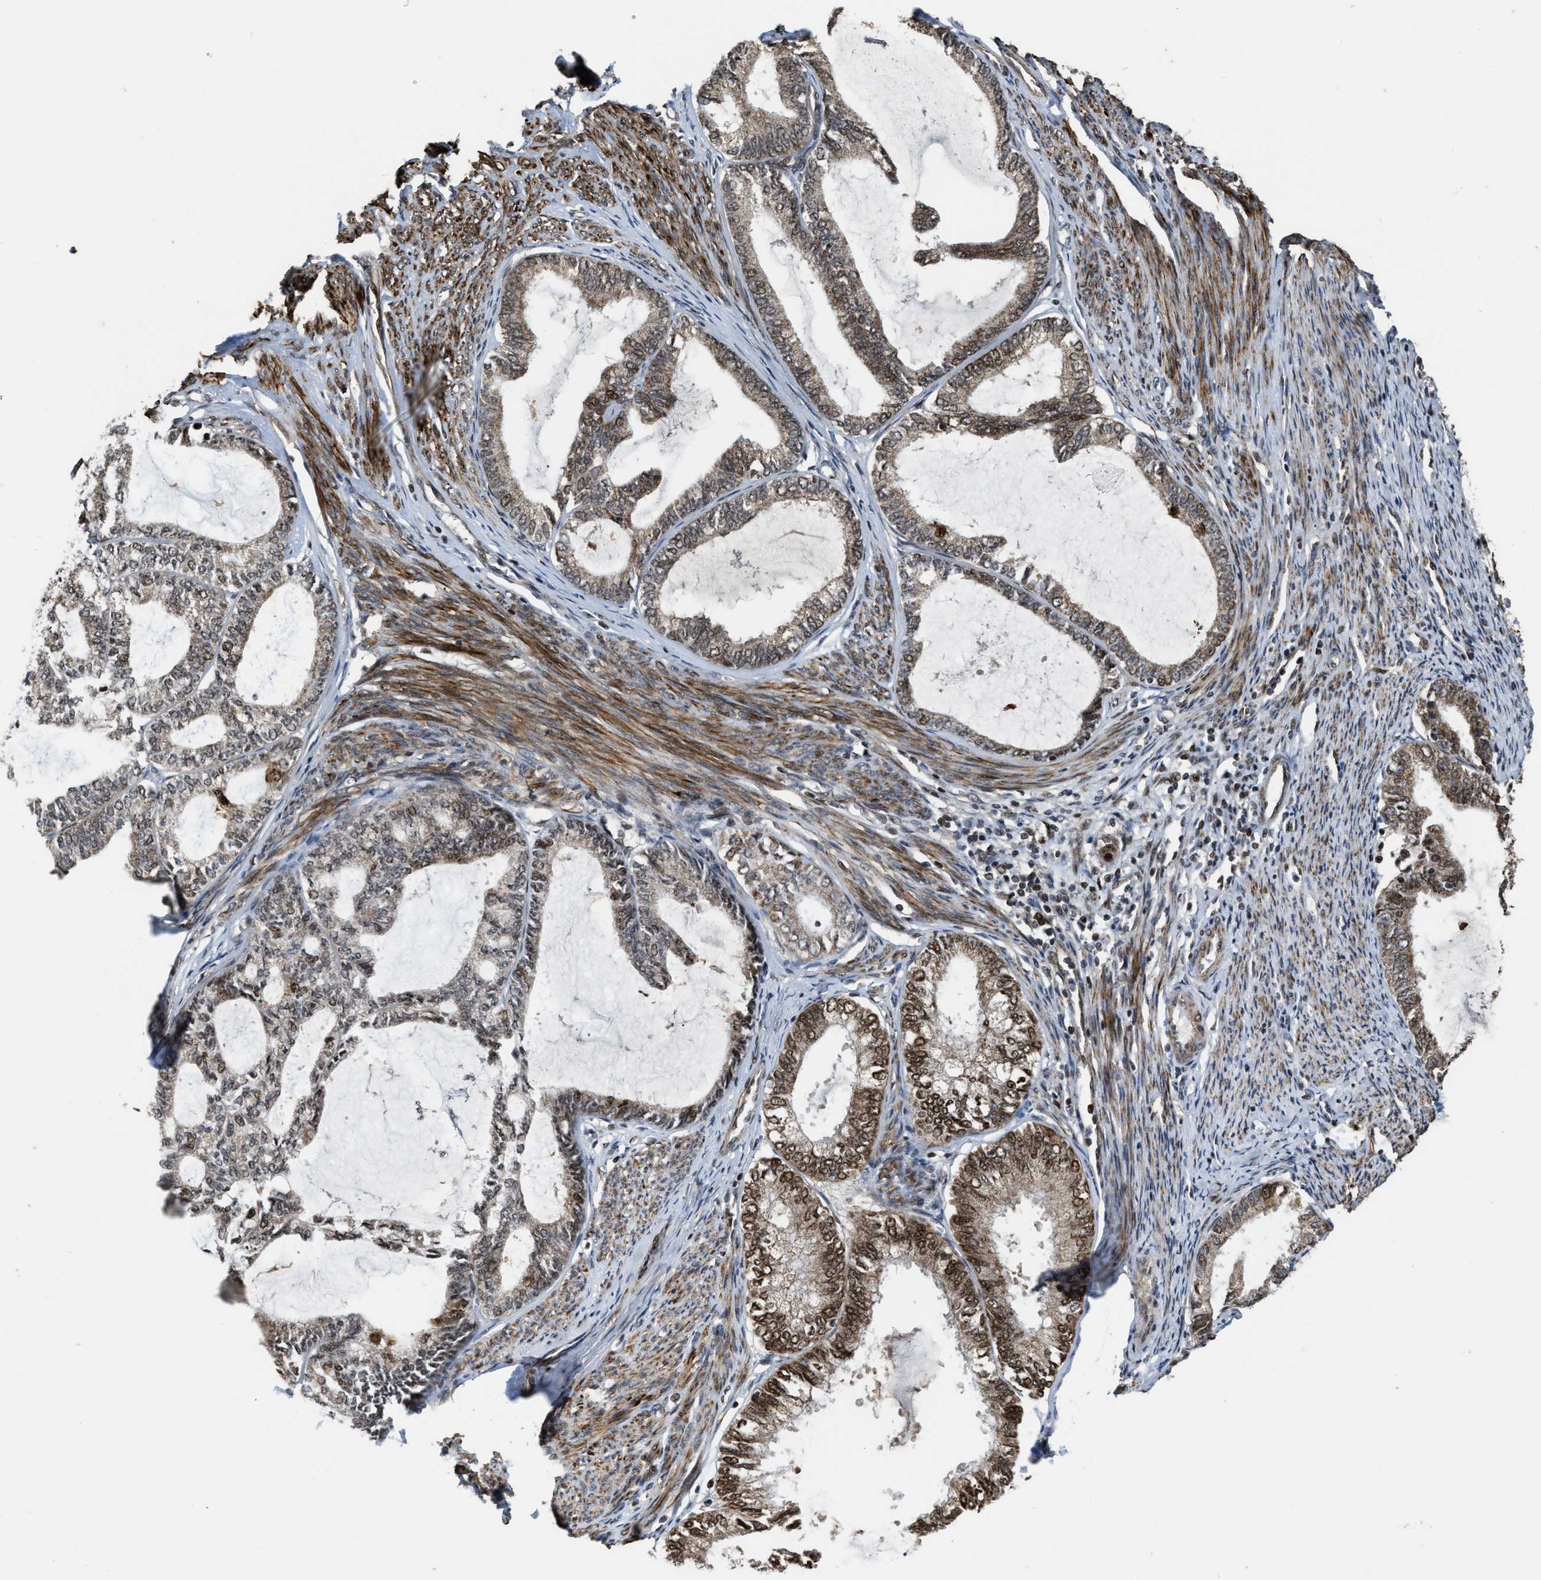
{"staining": {"intensity": "moderate", "quantity": ">75%", "location": "cytoplasmic/membranous,nuclear"}, "tissue": "endometrial cancer", "cell_type": "Tumor cells", "image_type": "cancer", "snomed": [{"axis": "morphology", "description": "Adenocarcinoma, NOS"}, {"axis": "topography", "description": "Endometrium"}], "caption": "Adenocarcinoma (endometrial) stained for a protein shows moderate cytoplasmic/membranous and nuclear positivity in tumor cells.", "gene": "ZNF250", "patient": {"sex": "female", "age": 86}}